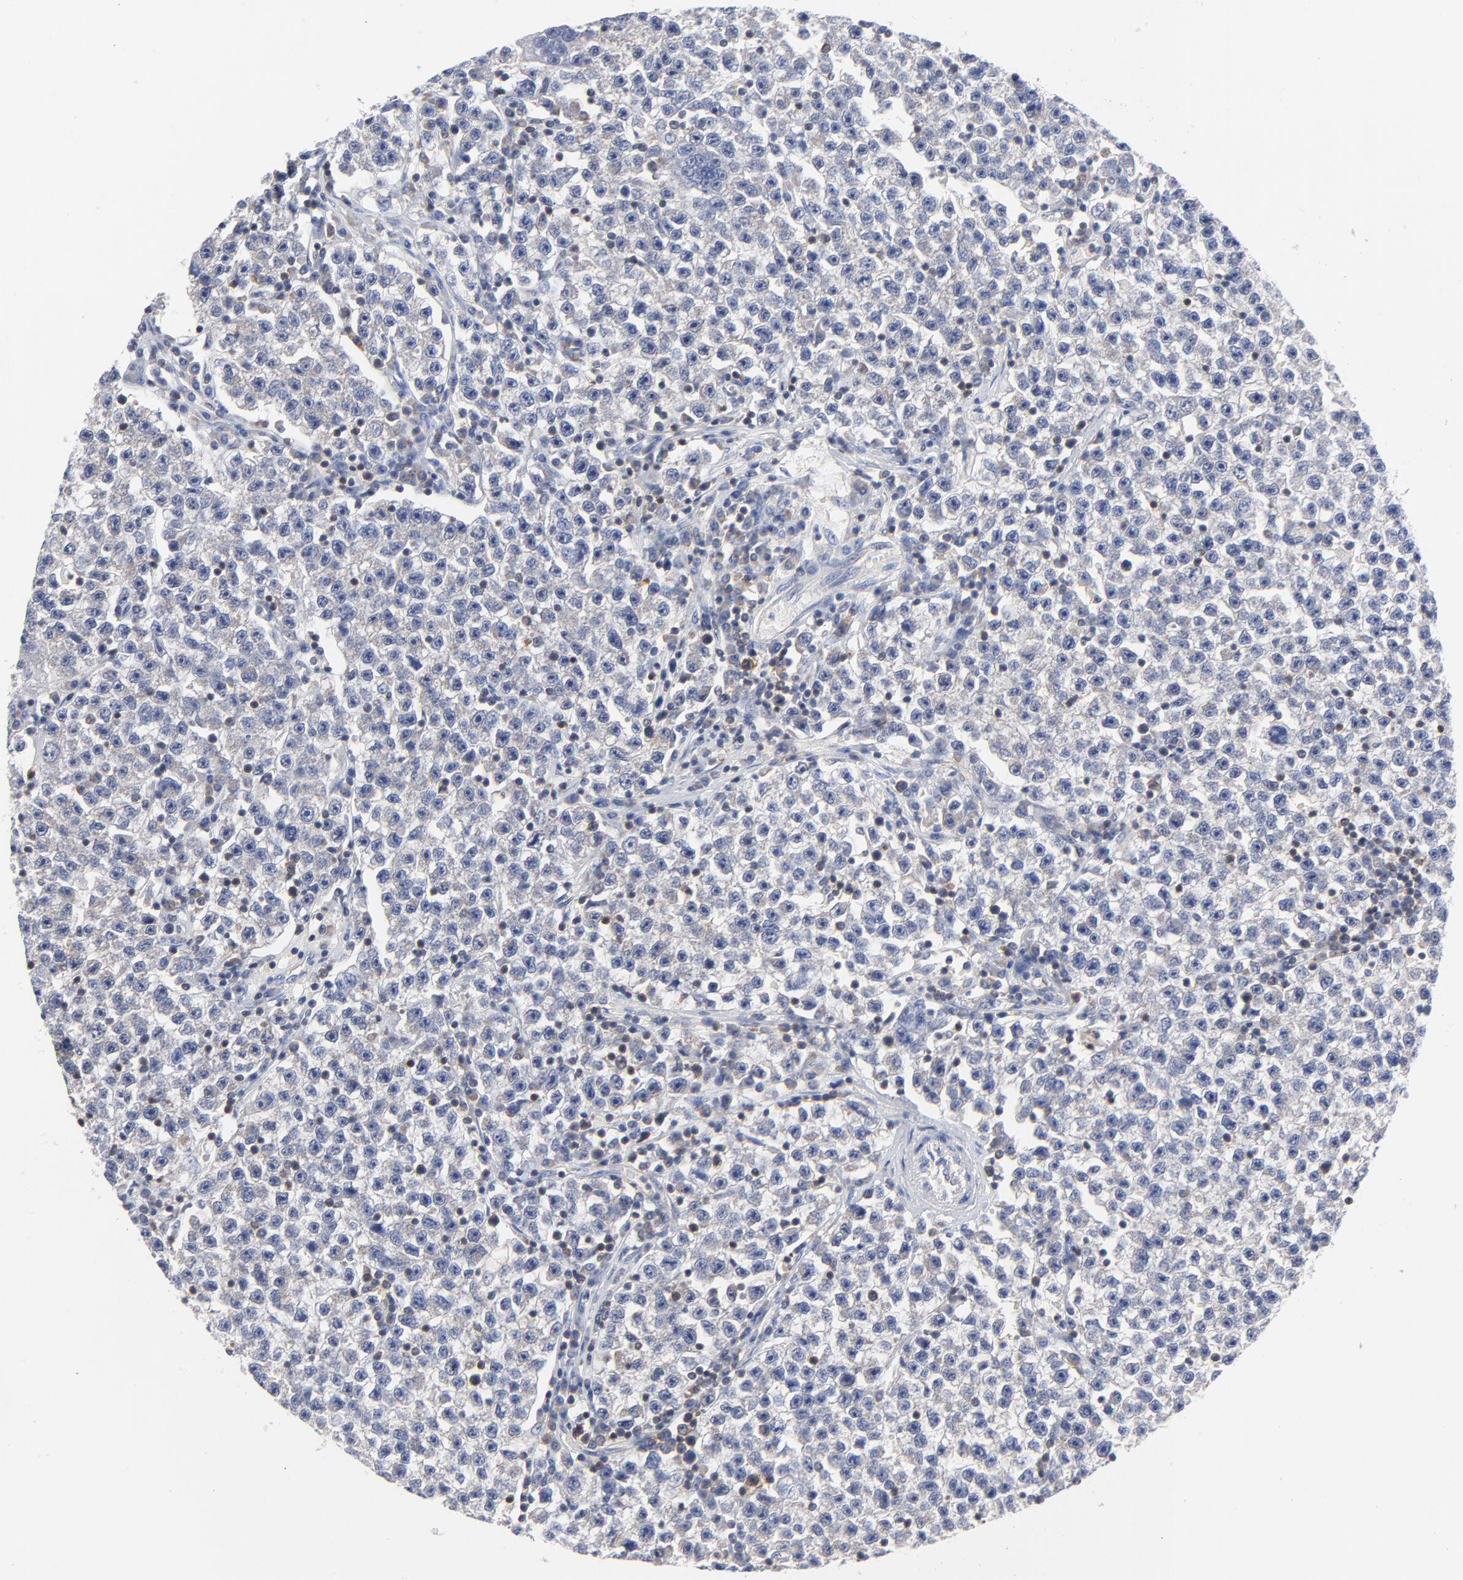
{"staining": {"intensity": "negative", "quantity": "none", "location": "none"}, "tissue": "testis cancer", "cell_type": "Tumor cells", "image_type": "cancer", "snomed": [{"axis": "morphology", "description": "Seminoma, NOS"}, {"axis": "topography", "description": "Testis"}], "caption": "Seminoma (testis) was stained to show a protein in brown. There is no significant expression in tumor cells.", "gene": "CAB39L", "patient": {"sex": "male", "age": 22}}